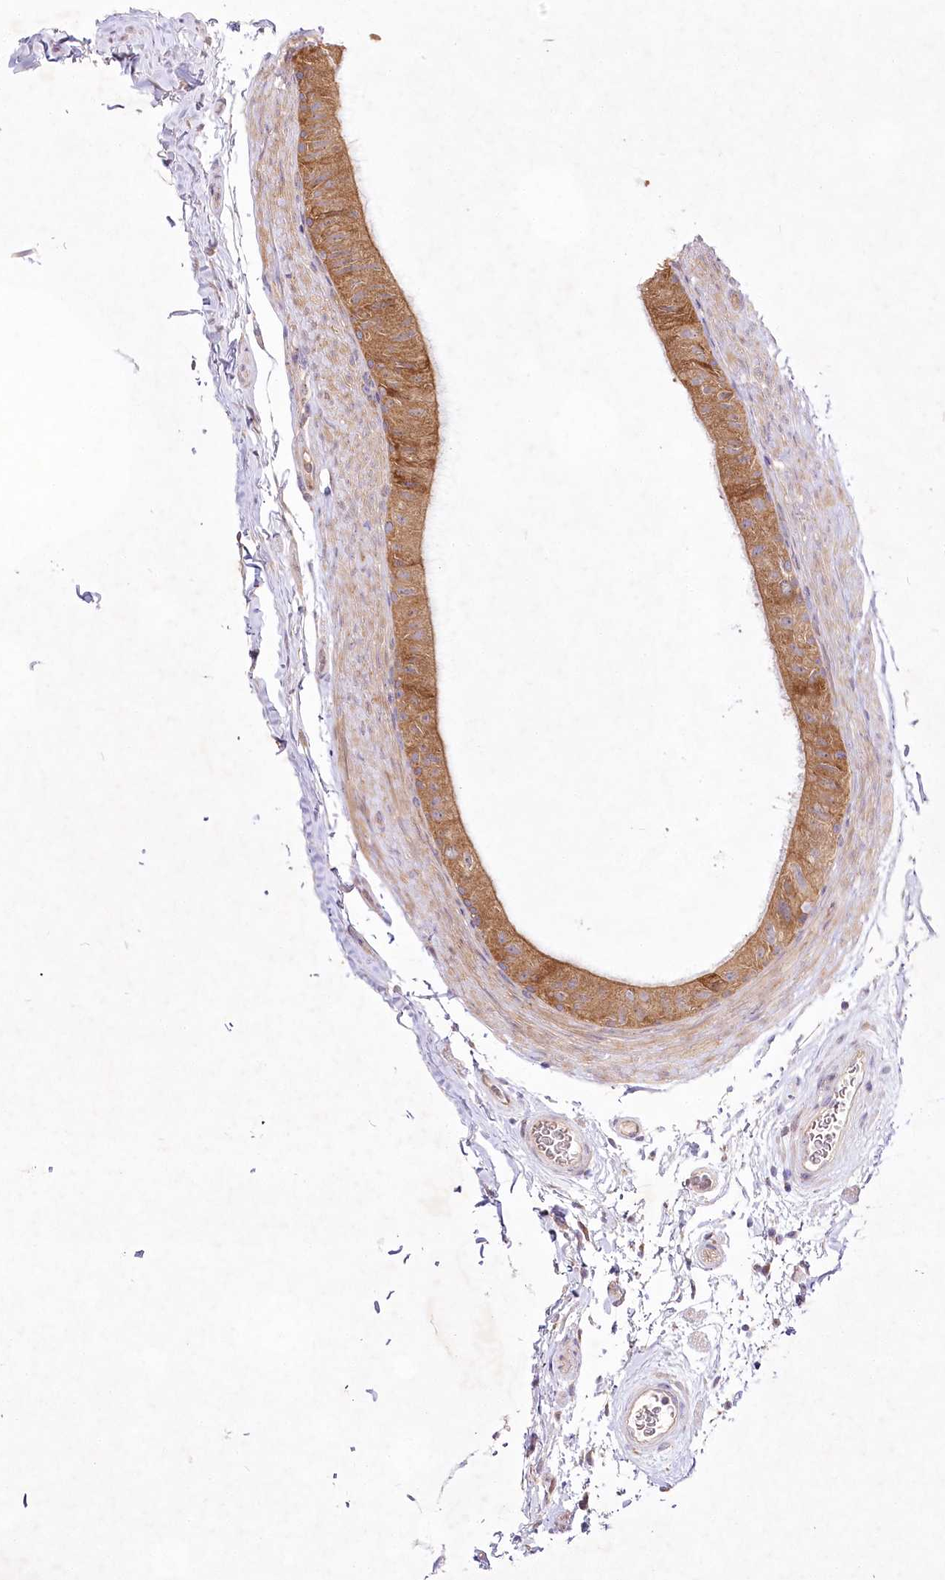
{"staining": {"intensity": "moderate", "quantity": ">75%", "location": "cytoplasmic/membranous"}, "tissue": "epididymis", "cell_type": "Glandular cells", "image_type": "normal", "snomed": [{"axis": "morphology", "description": "Normal tissue, NOS"}, {"axis": "topography", "description": "Epididymis"}], "caption": "A micrograph of human epididymis stained for a protein shows moderate cytoplasmic/membranous brown staining in glandular cells. Immunohistochemistry (ihc) stains the protein of interest in brown and the nuclei are stained blue.", "gene": "PYROXD1", "patient": {"sex": "male", "age": 49}}